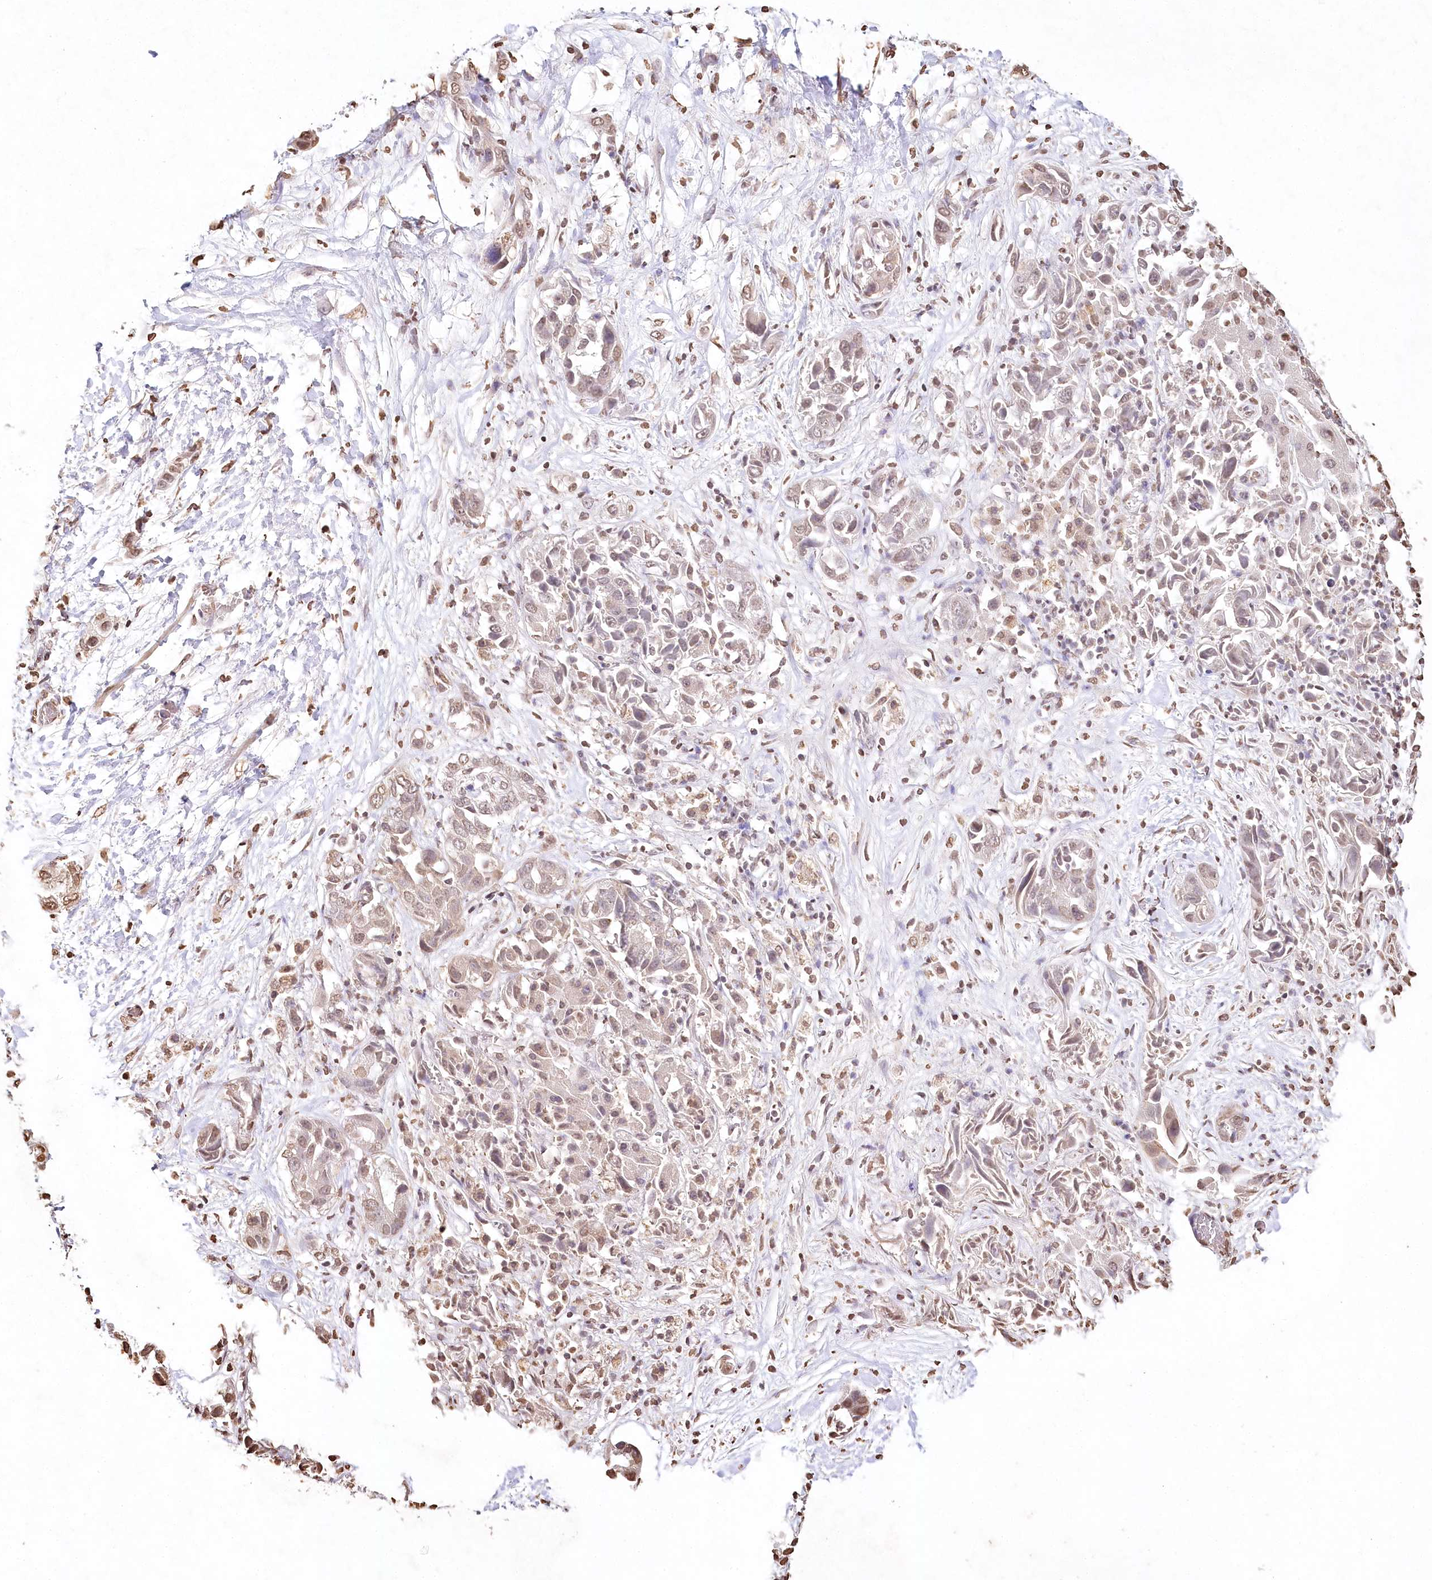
{"staining": {"intensity": "weak", "quantity": ">75%", "location": "nuclear"}, "tissue": "liver cancer", "cell_type": "Tumor cells", "image_type": "cancer", "snomed": [{"axis": "morphology", "description": "Cholangiocarcinoma"}, {"axis": "topography", "description": "Liver"}], "caption": "Immunohistochemistry staining of liver cancer, which reveals low levels of weak nuclear staining in about >75% of tumor cells indicating weak nuclear protein expression. The staining was performed using DAB (brown) for protein detection and nuclei were counterstained in hematoxylin (blue).", "gene": "DMXL1", "patient": {"sex": "female", "age": 52}}